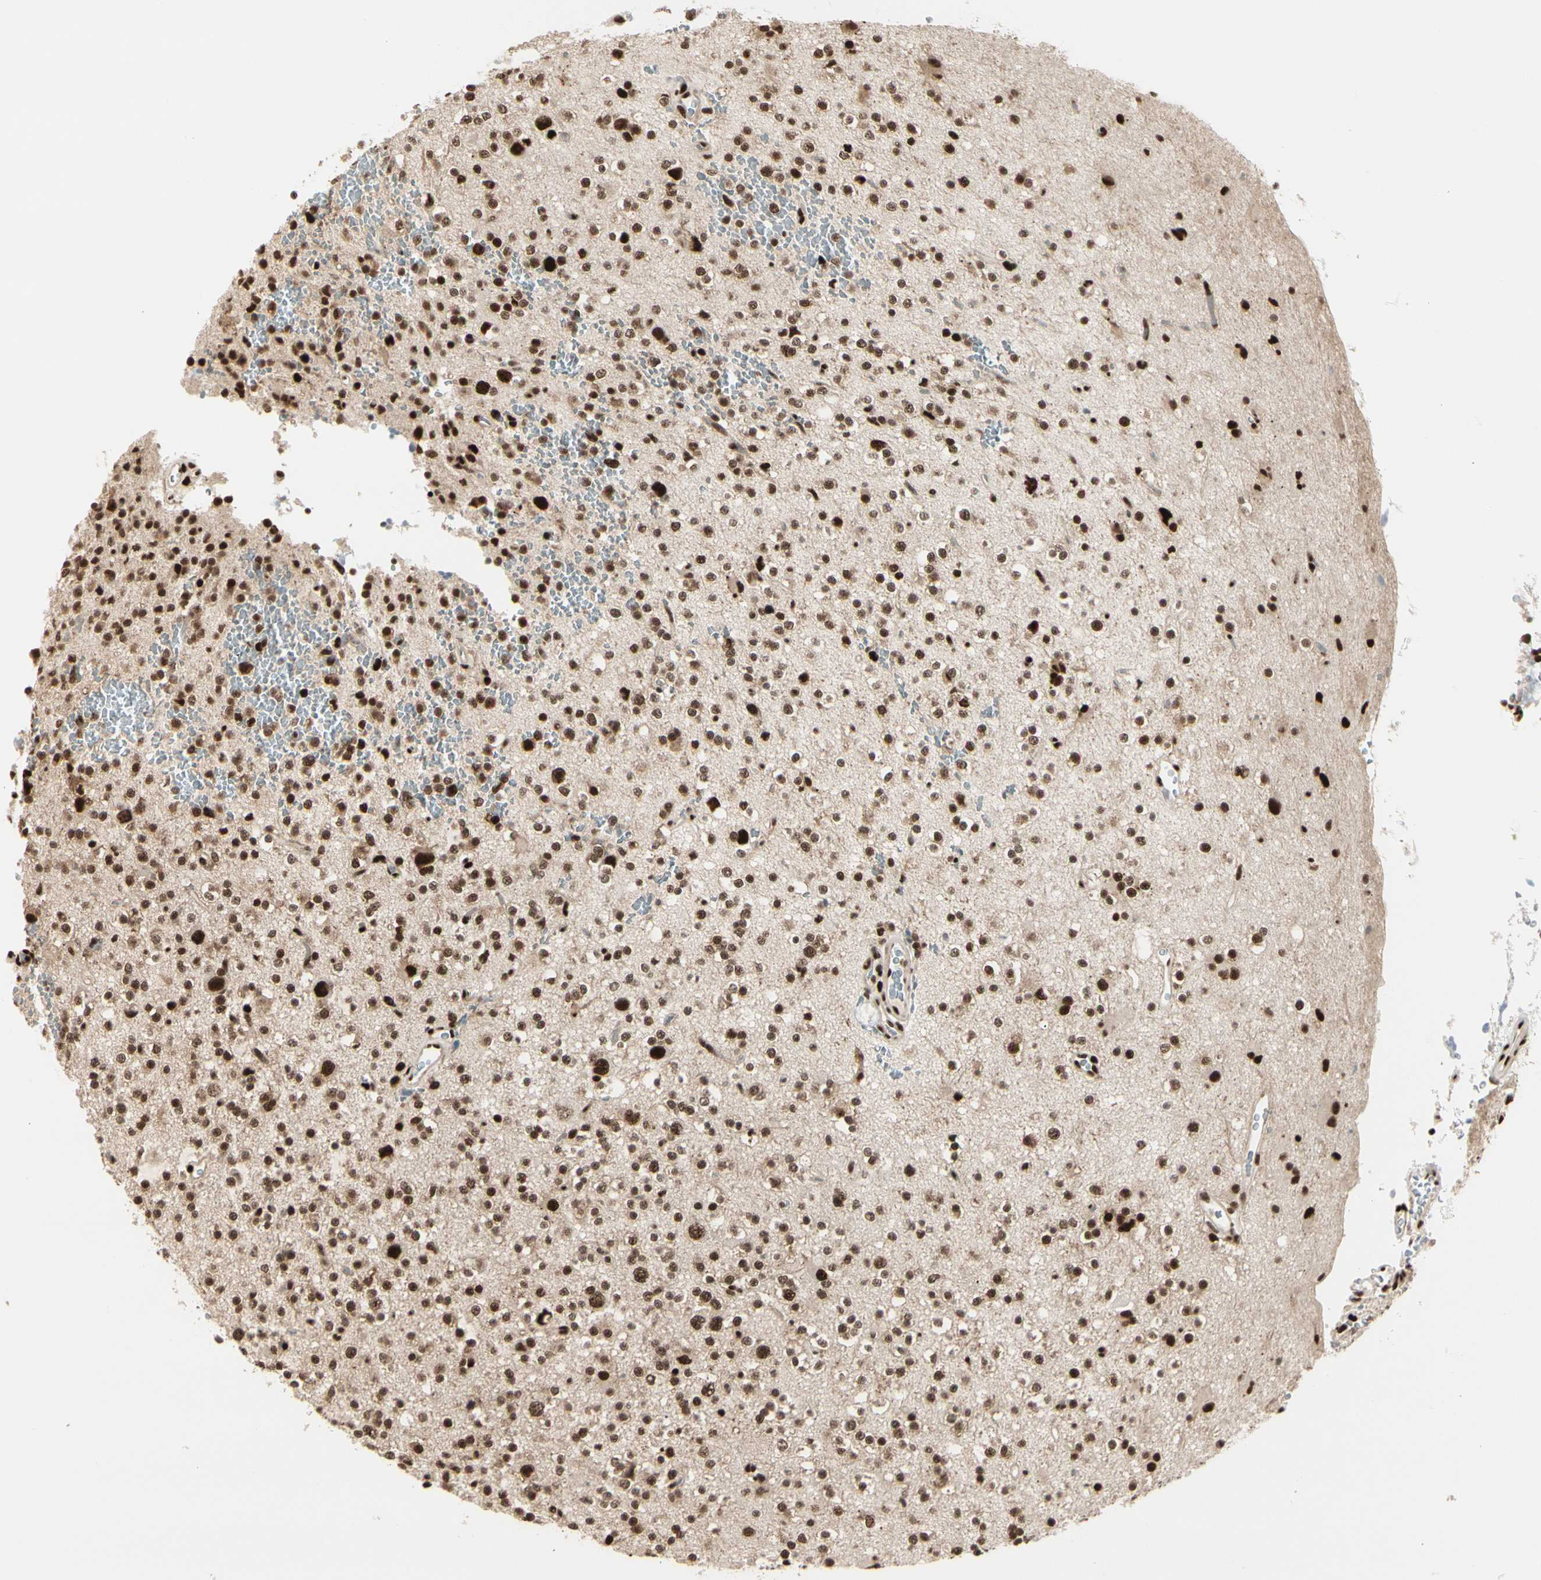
{"staining": {"intensity": "strong", "quantity": ">75%", "location": "nuclear"}, "tissue": "glioma", "cell_type": "Tumor cells", "image_type": "cancer", "snomed": [{"axis": "morphology", "description": "Glioma, malignant, High grade"}, {"axis": "topography", "description": "Brain"}], "caption": "Immunohistochemical staining of malignant glioma (high-grade) shows high levels of strong nuclear expression in about >75% of tumor cells.", "gene": "HEXIM1", "patient": {"sex": "male", "age": 47}}